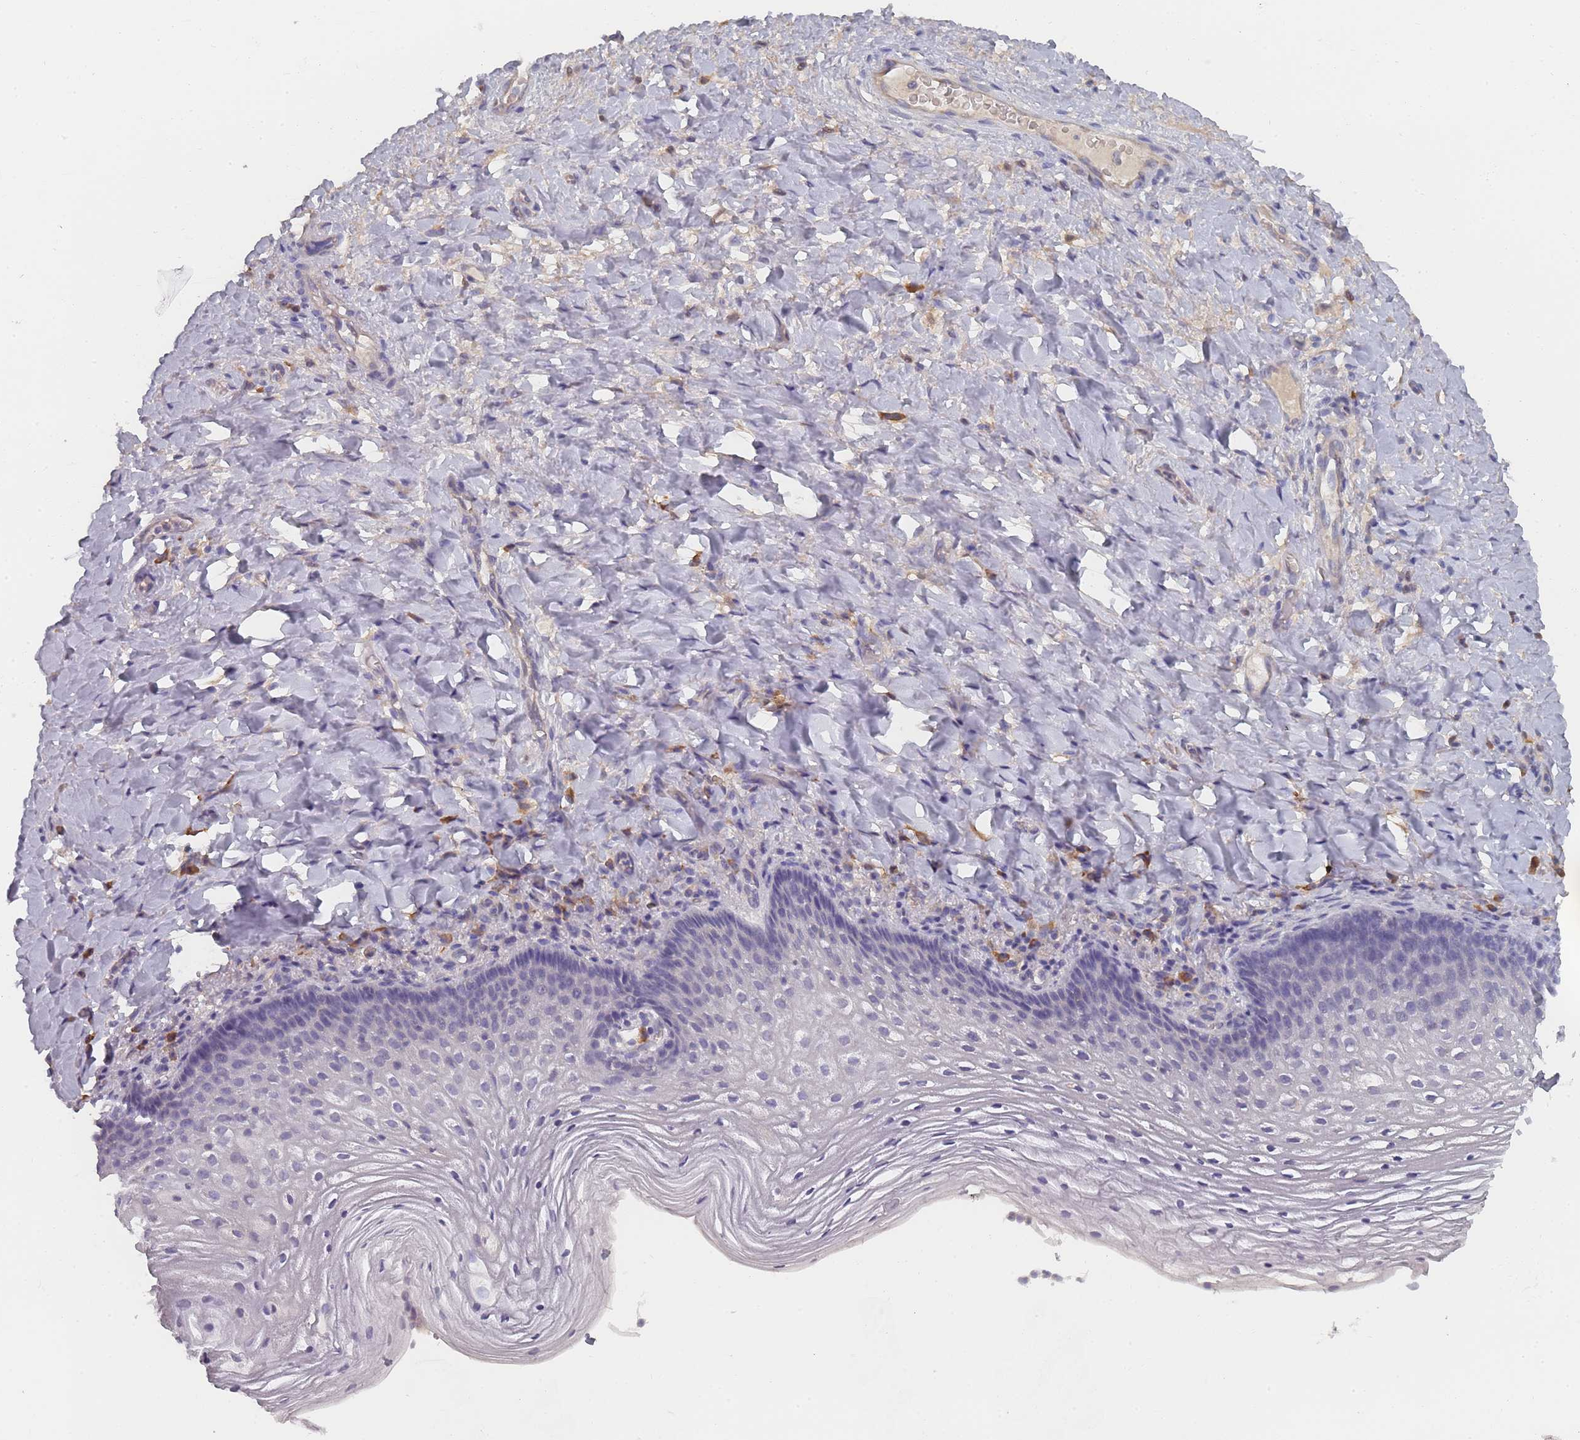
{"staining": {"intensity": "negative", "quantity": "none", "location": "none"}, "tissue": "vagina", "cell_type": "Squamous epithelial cells", "image_type": "normal", "snomed": [{"axis": "morphology", "description": "Normal tissue, NOS"}, {"axis": "topography", "description": "Vagina"}], "caption": "IHC histopathology image of normal vagina stained for a protein (brown), which shows no expression in squamous epithelial cells.", "gene": "SLC35E4", "patient": {"sex": "female", "age": 60}}